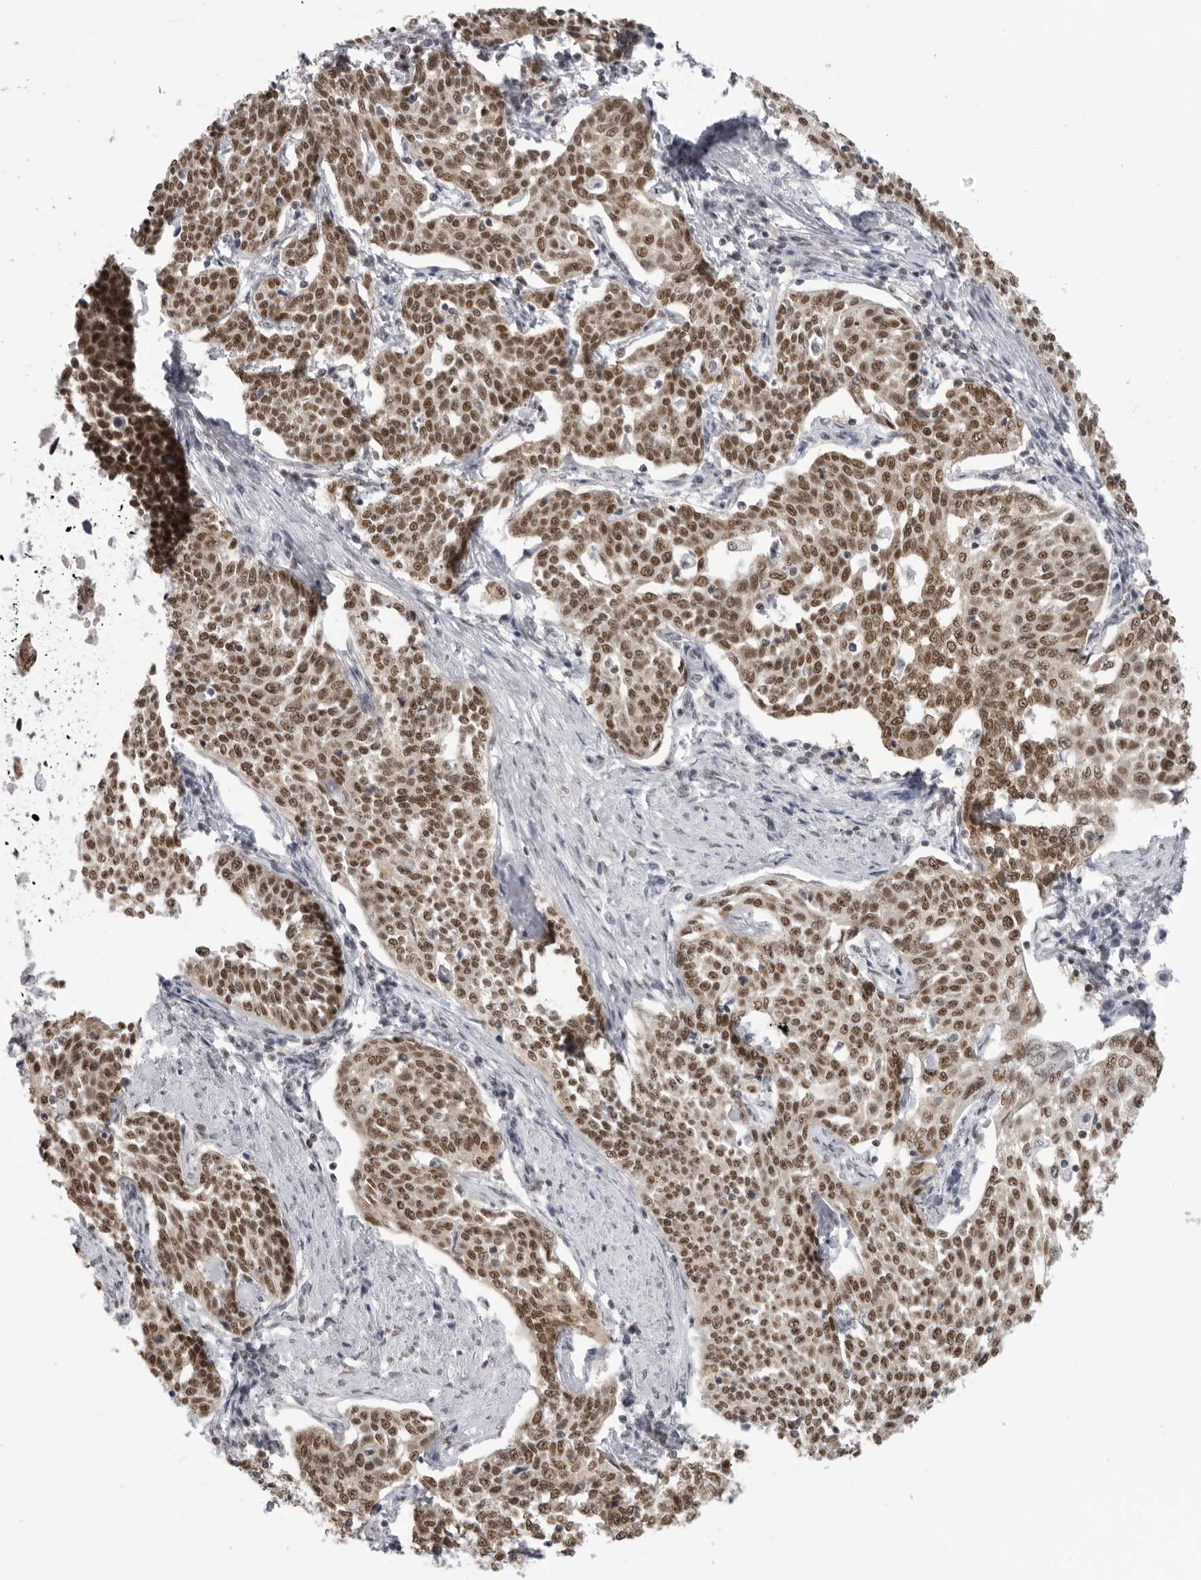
{"staining": {"intensity": "moderate", "quantity": ">75%", "location": "nuclear"}, "tissue": "cervical cancer", "cell_type": "Tumor cells", "image_type": "cancer", "snomed": [{"axis": "morphology", "description": "Squamous cell carcinoma, NOS"}, {"axis": "topography", "description": "Cervix"}], "caption": "Immunohistochemical staining of cervical cancer (squamous cell carcinoma) shows moderate nuclear protein positivity in about >75% of tumor cells.", "gene": "RPA2", "patient": {"sex": "female", "age": 34}}